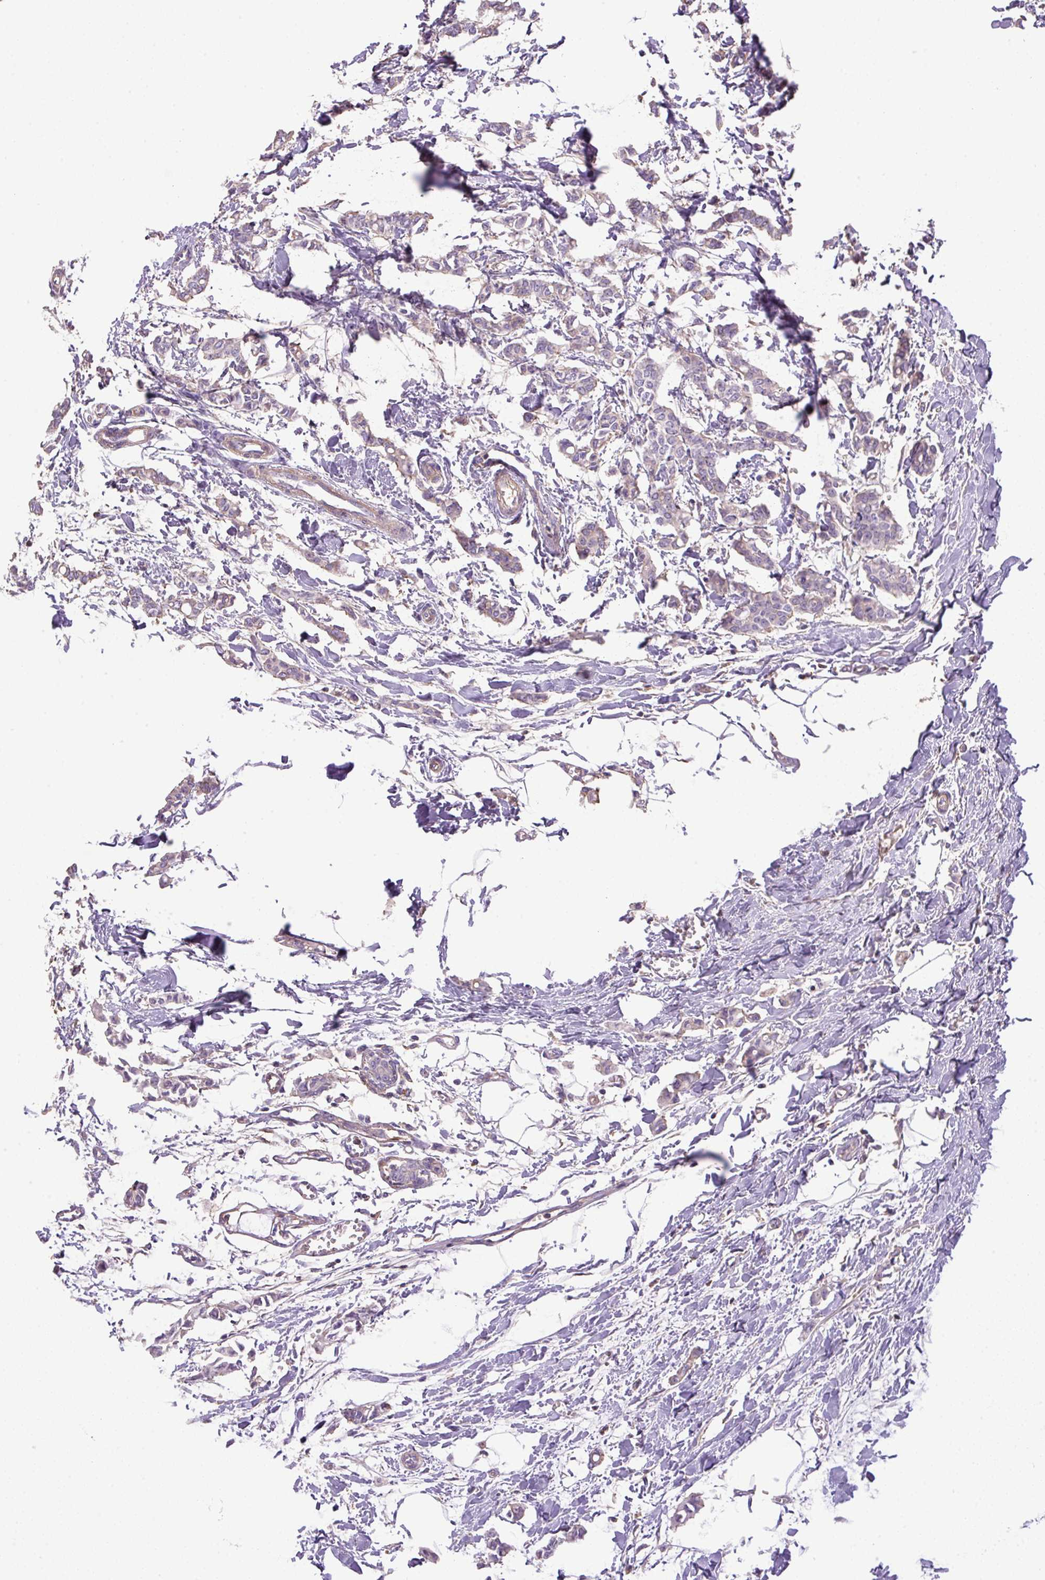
{"staining": {"intensity": "negative", "quantity": "none", "location": "none"}, "tissue": "breast cancer", "cell_type": "Tumor cells", "image_type": "cancer", "snomed": [{"axis": "morphology", "description": "Duct carcinoma"}, {"axis": "topography", "description": "Breast"}], "caption": "Immunohistochemistry of breast intraductal carcinoma shows no positivity in tumor cells.", "gene": "NPTN", "patient": {"sex": "female", "age": 41}}